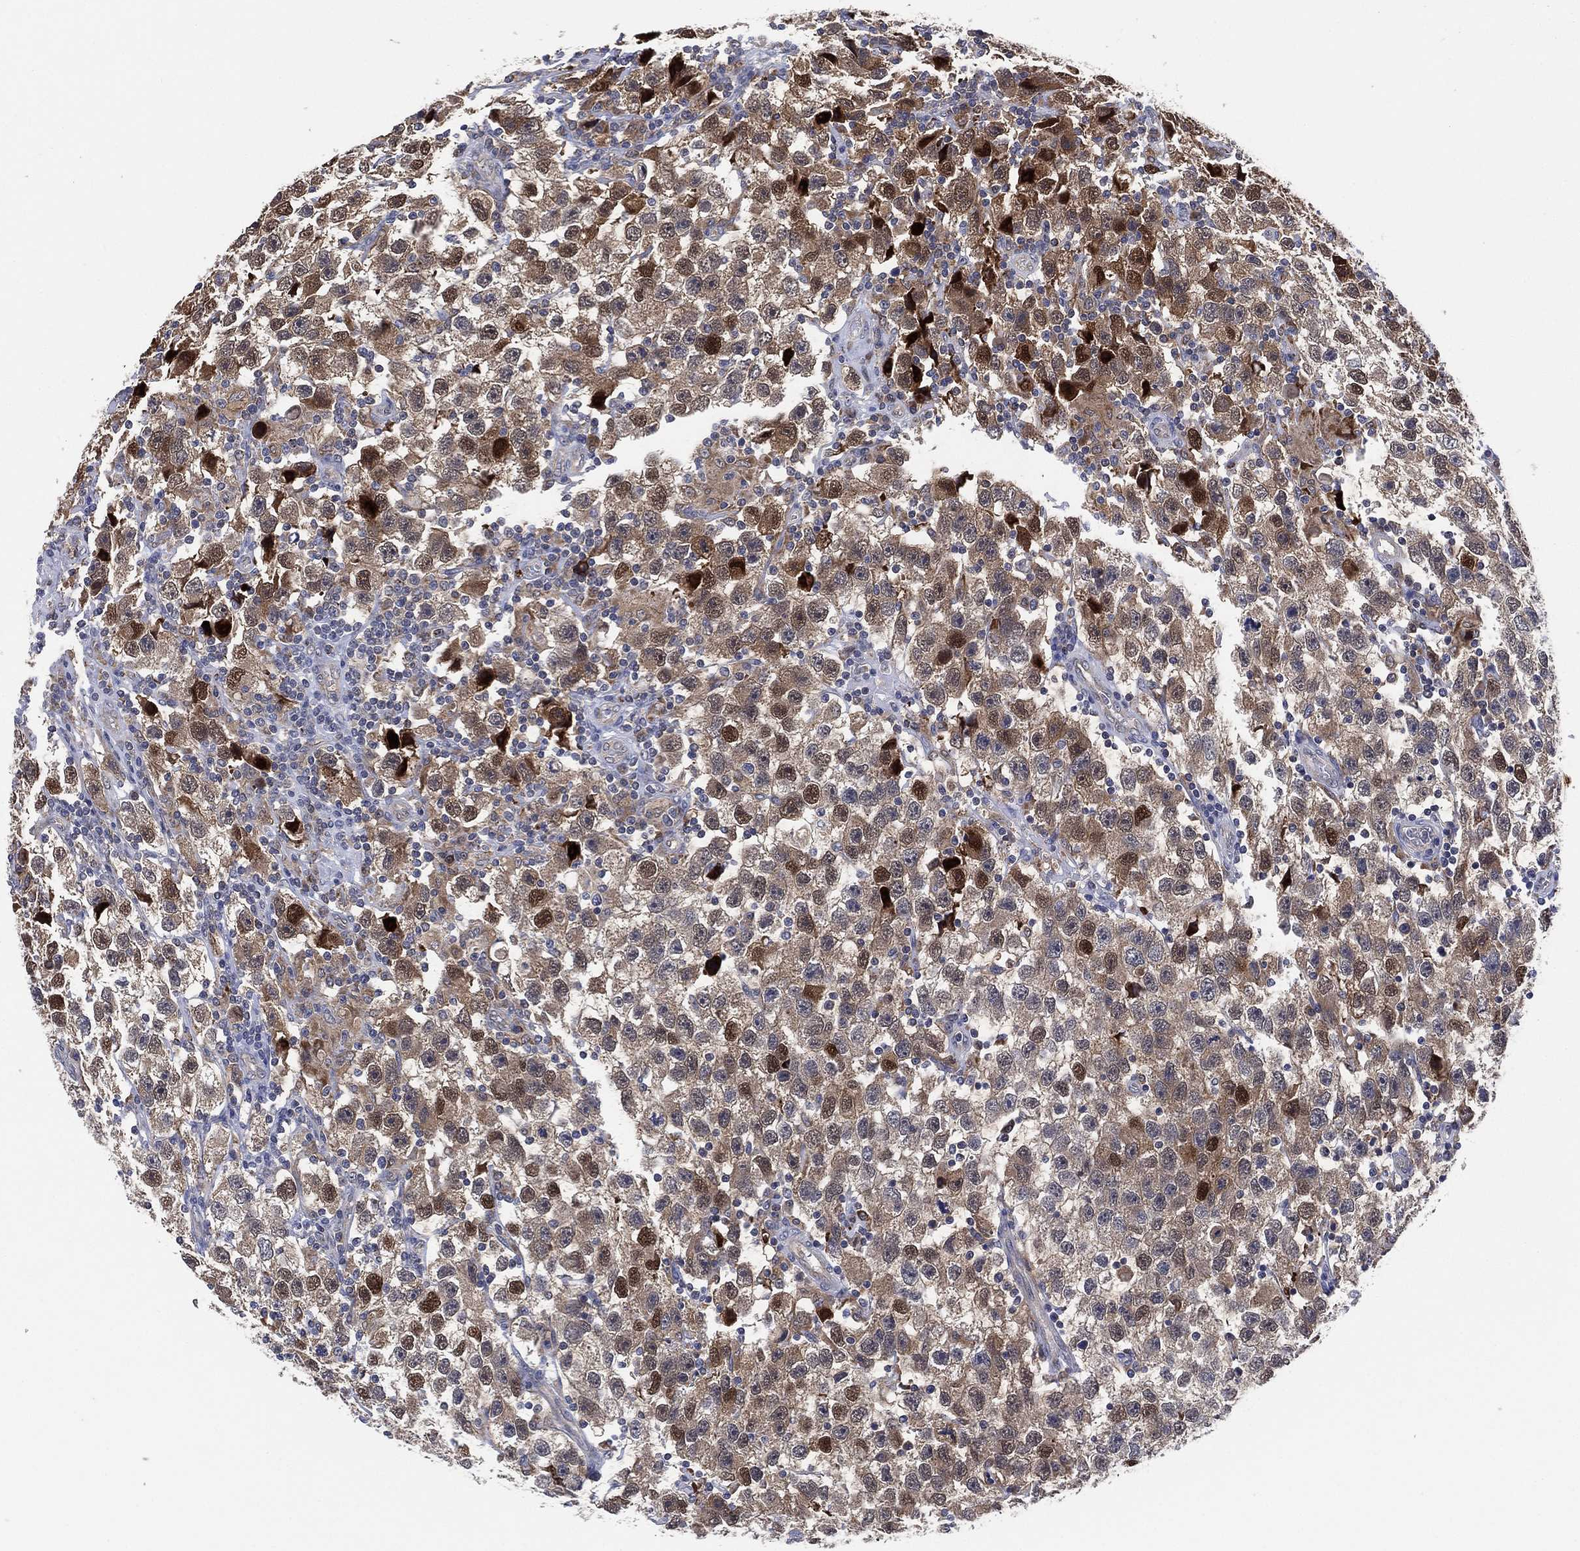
{"staining": {"intensity": "strong", "quantity": "25%-75%", "location": "cytoplasmic/membranous,nuclear"}, "tissue": "testis cancer", "cell_type": "Tumor cells", "image_type": "cancer", "snomed": [{"axis": "morphology", "description": "Seminoma, NOS"}, {"axis": "topography", "description": "Testis"}], "caption": "Immunohistochemistry (DAB (3,3'-diaminobenzidine)) staining of testis cancer (seminoma) demonstrates strong cytoplasmic/membranous and nuclear protein positivity in approximately 25%-75% of tumor cells.", "gene": "FES", "patient": {"sex": "male", "age": 26}}